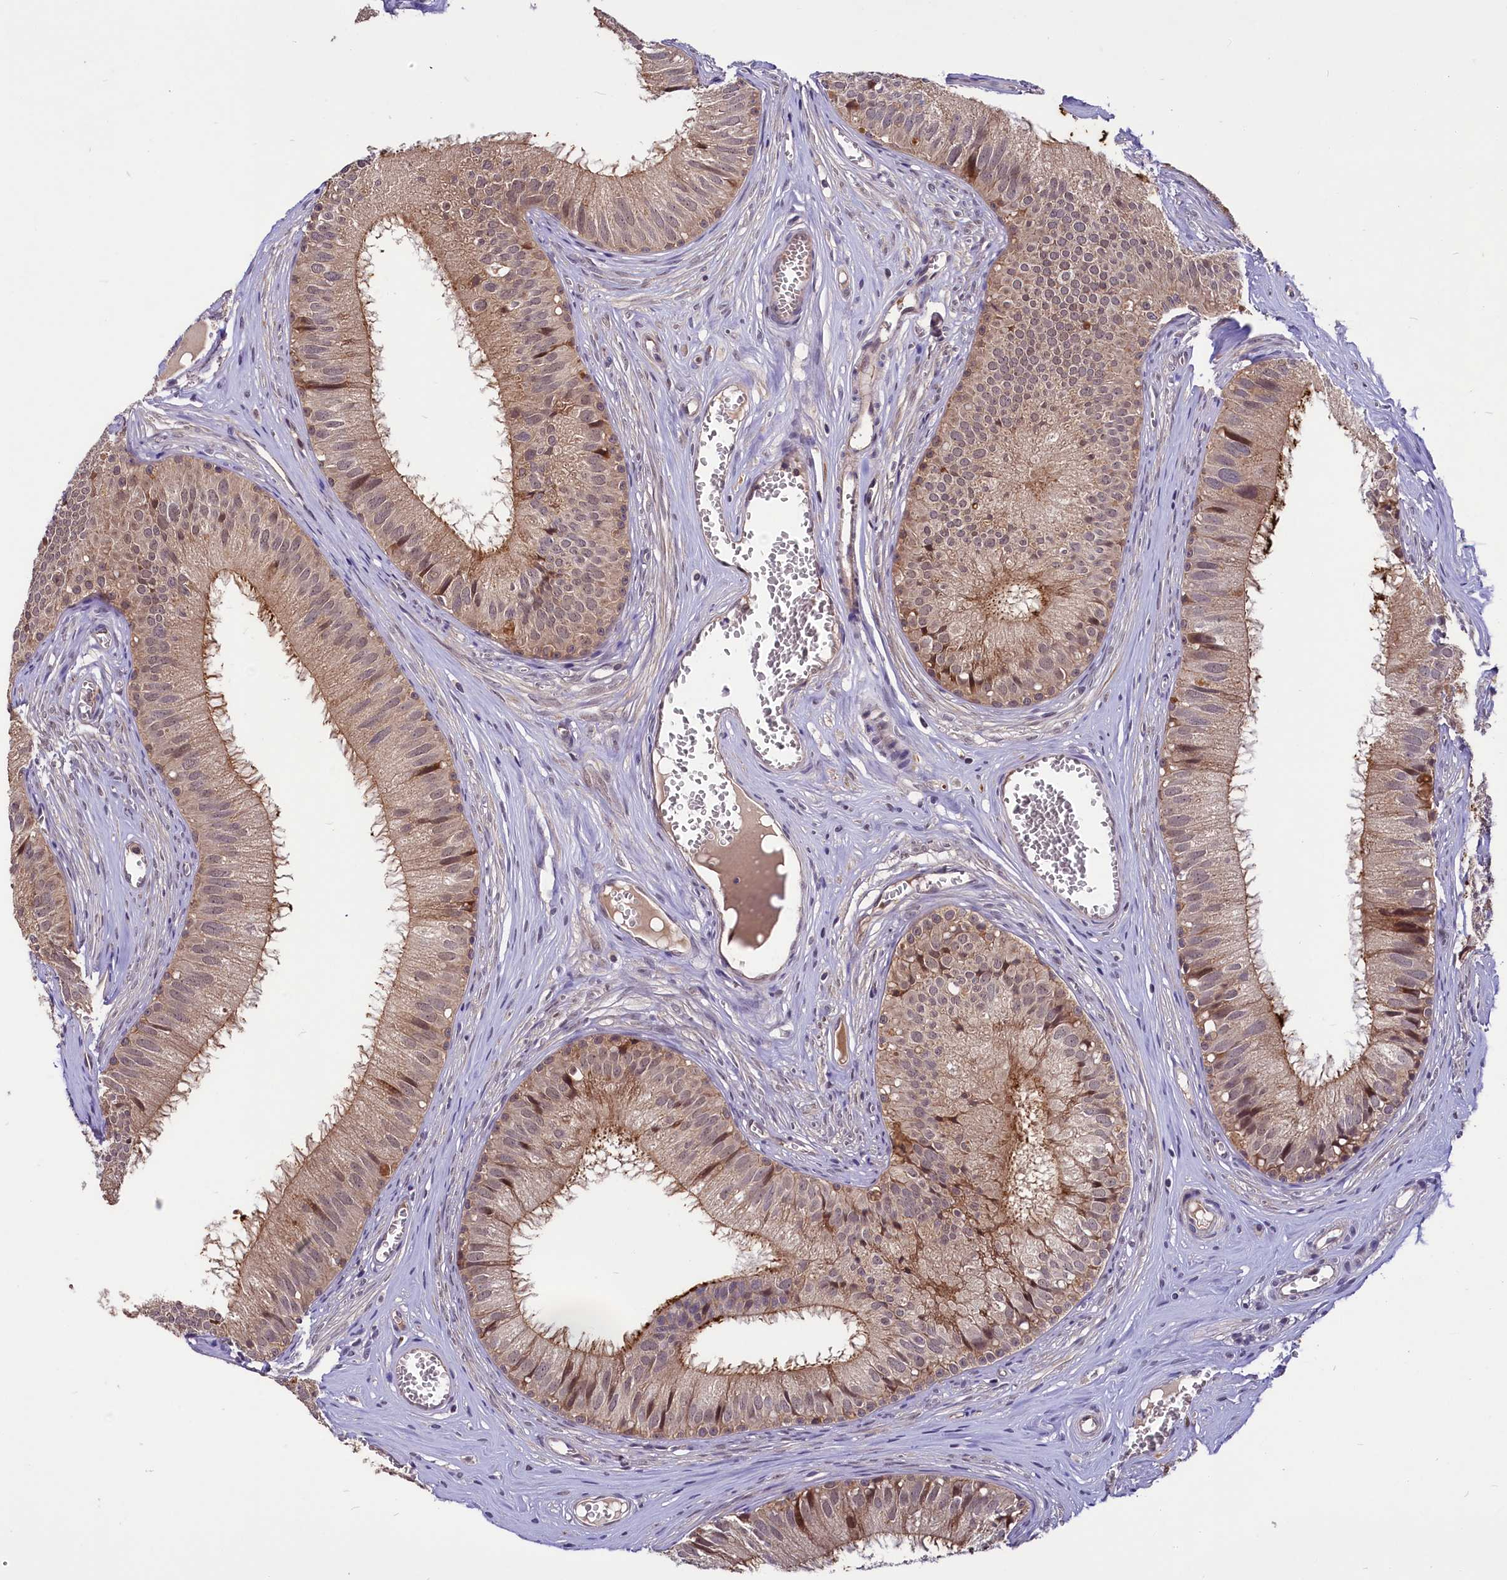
{"staining": {"intensity": "moderate", "quantity": ">75%", "location": "cytoplasmic/membranous,nuclear"}, "tissue": "epididymis", "cell_type": "Glandular cells", "image_type": "normal", "snomed": [{"axis": "morphology", "description": "Normal tissue, NOS"}, {"axis": "topography", "description": "Epididymis"}], "caption": "Moderate cytoplasmic/membranous,nuclear staining for a protein is appreciated in about >75% of glandular cells of unremarkable epididymis using IHC.", "gene": "UBE3A", "patient": {"sex": "male", "age": 36}}